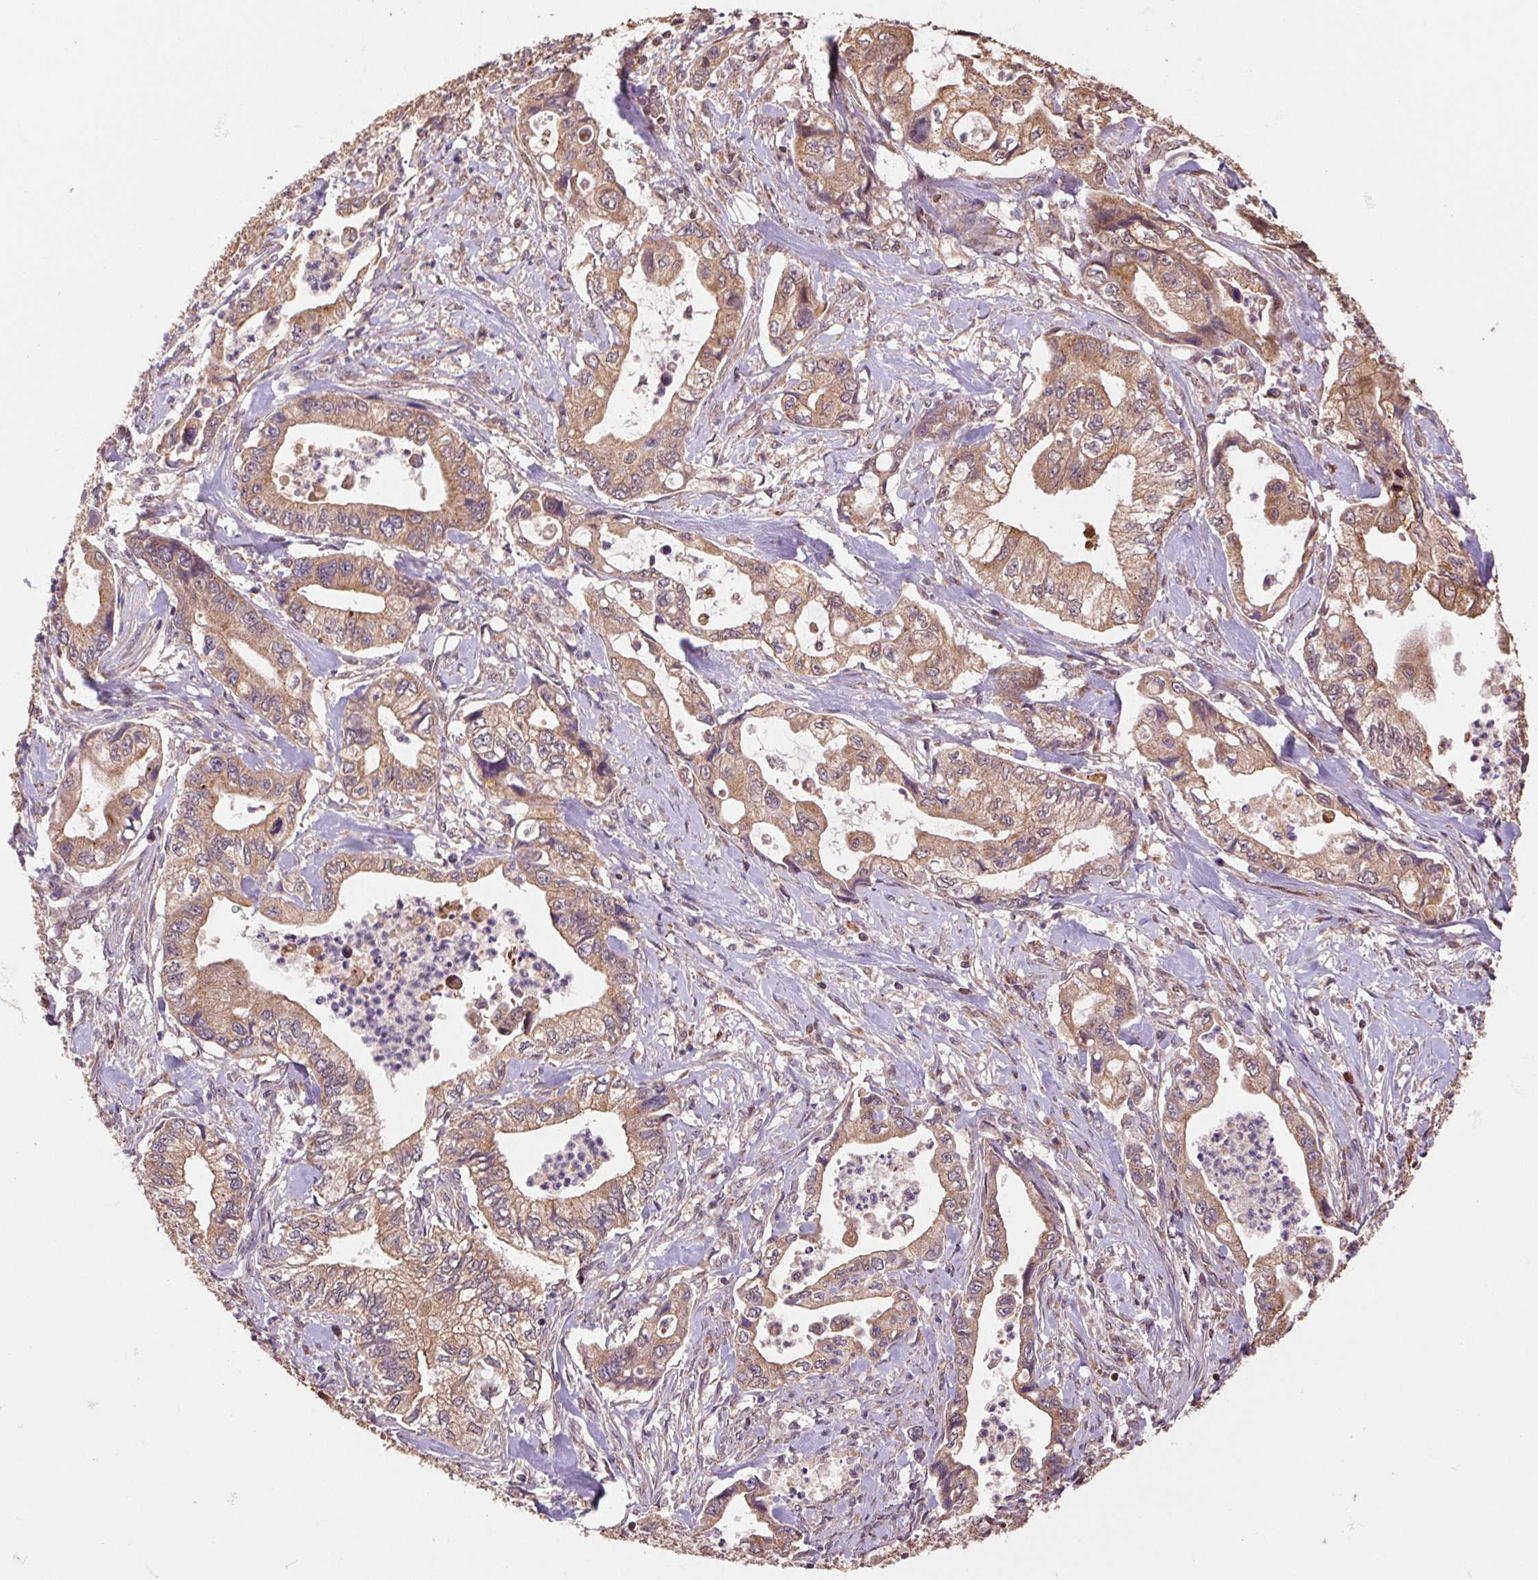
{"staining": {"intensity": "moderate", "quantity": ">75%", "location": "cytoplasmic/membranous"}, "tissue": "stomach cancer", "cell_type": "Tumor cells", "image_type": "cancer", "snomed": [{"axis": "morphology", "description": "Adenocarcinoma, NOS"}, {"axis": "topography", "description": "Pancreas"}, {"axis": "topography", "description": "Stomach, upper"}], "caption": "Moderate cytoplasmic/membranous expression is identified in approximately >75% of tumor cells in adenocarcinoma (stomach). (Stains: DAB (3,3'-diaminobenzidine) in brown, nuclei in blue, Microscopy: brightfield microscopy at high magnification).", "gene": "PDHA1", "patient": {"sex": "male", "age": 77}}